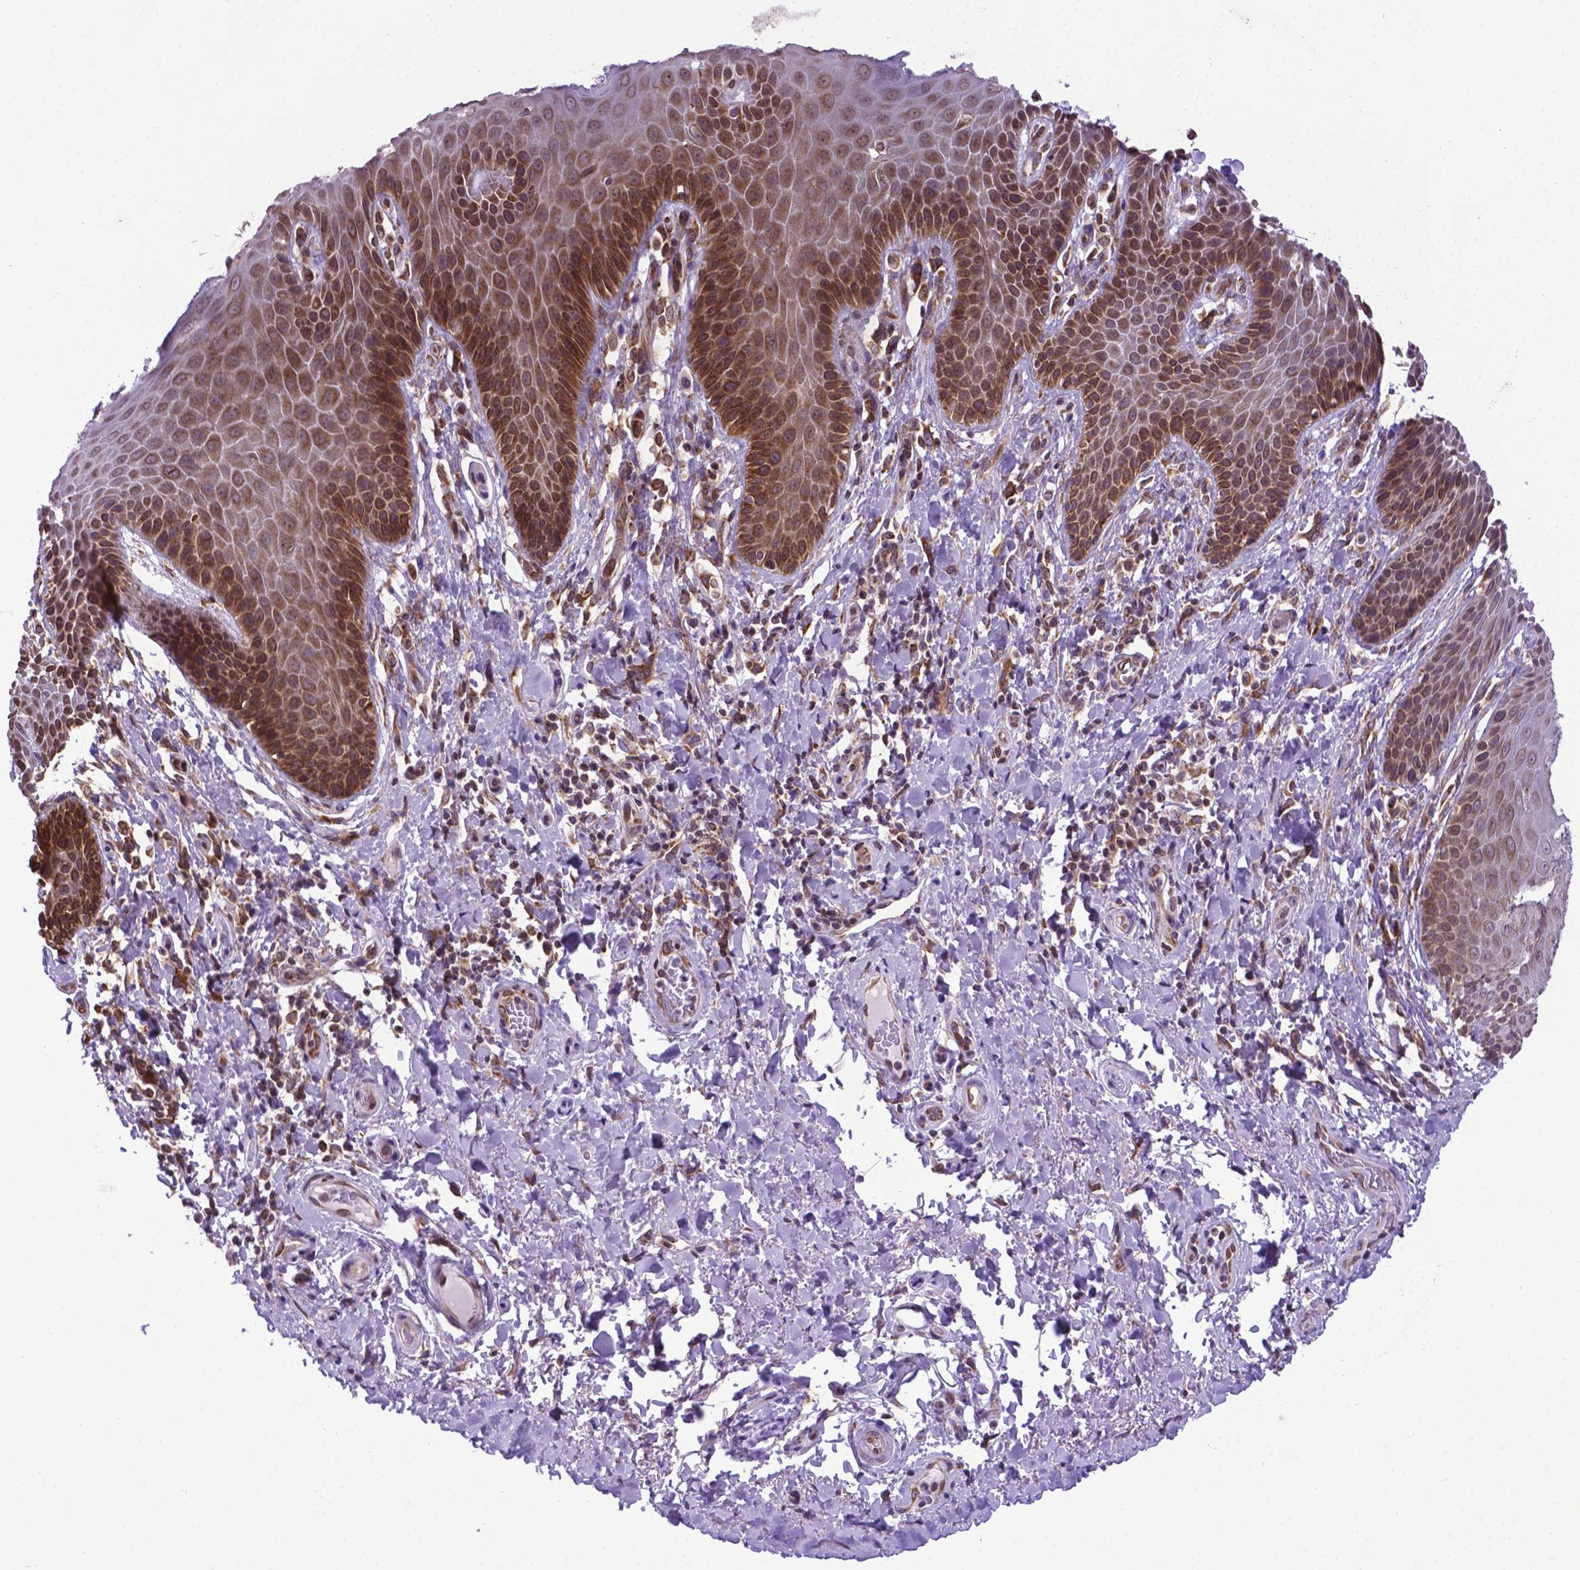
{"staining": {"intensity": "moderate", "quantity": ">75%", "location": "cytoplasmic/membranous,nuclear"}, "tissue": "skin", "cell_type": "Epidermal cells", "image_type": "normal", "snomed": [{"axis": "morphology", "description": "Normal tissue, NOS"}, {"axis": "topography", "description": "Anal"}, {"axis": "topography", "description": "Peripheral nerve tissue"}], "caption": "Moderate cytoplasmic/membranous,nuclear protein staining is present in approximately >75% of epidermal cells in skin.", "gene": "ENSG00000269590", "patient": {"sex": "male", "age": 51}}